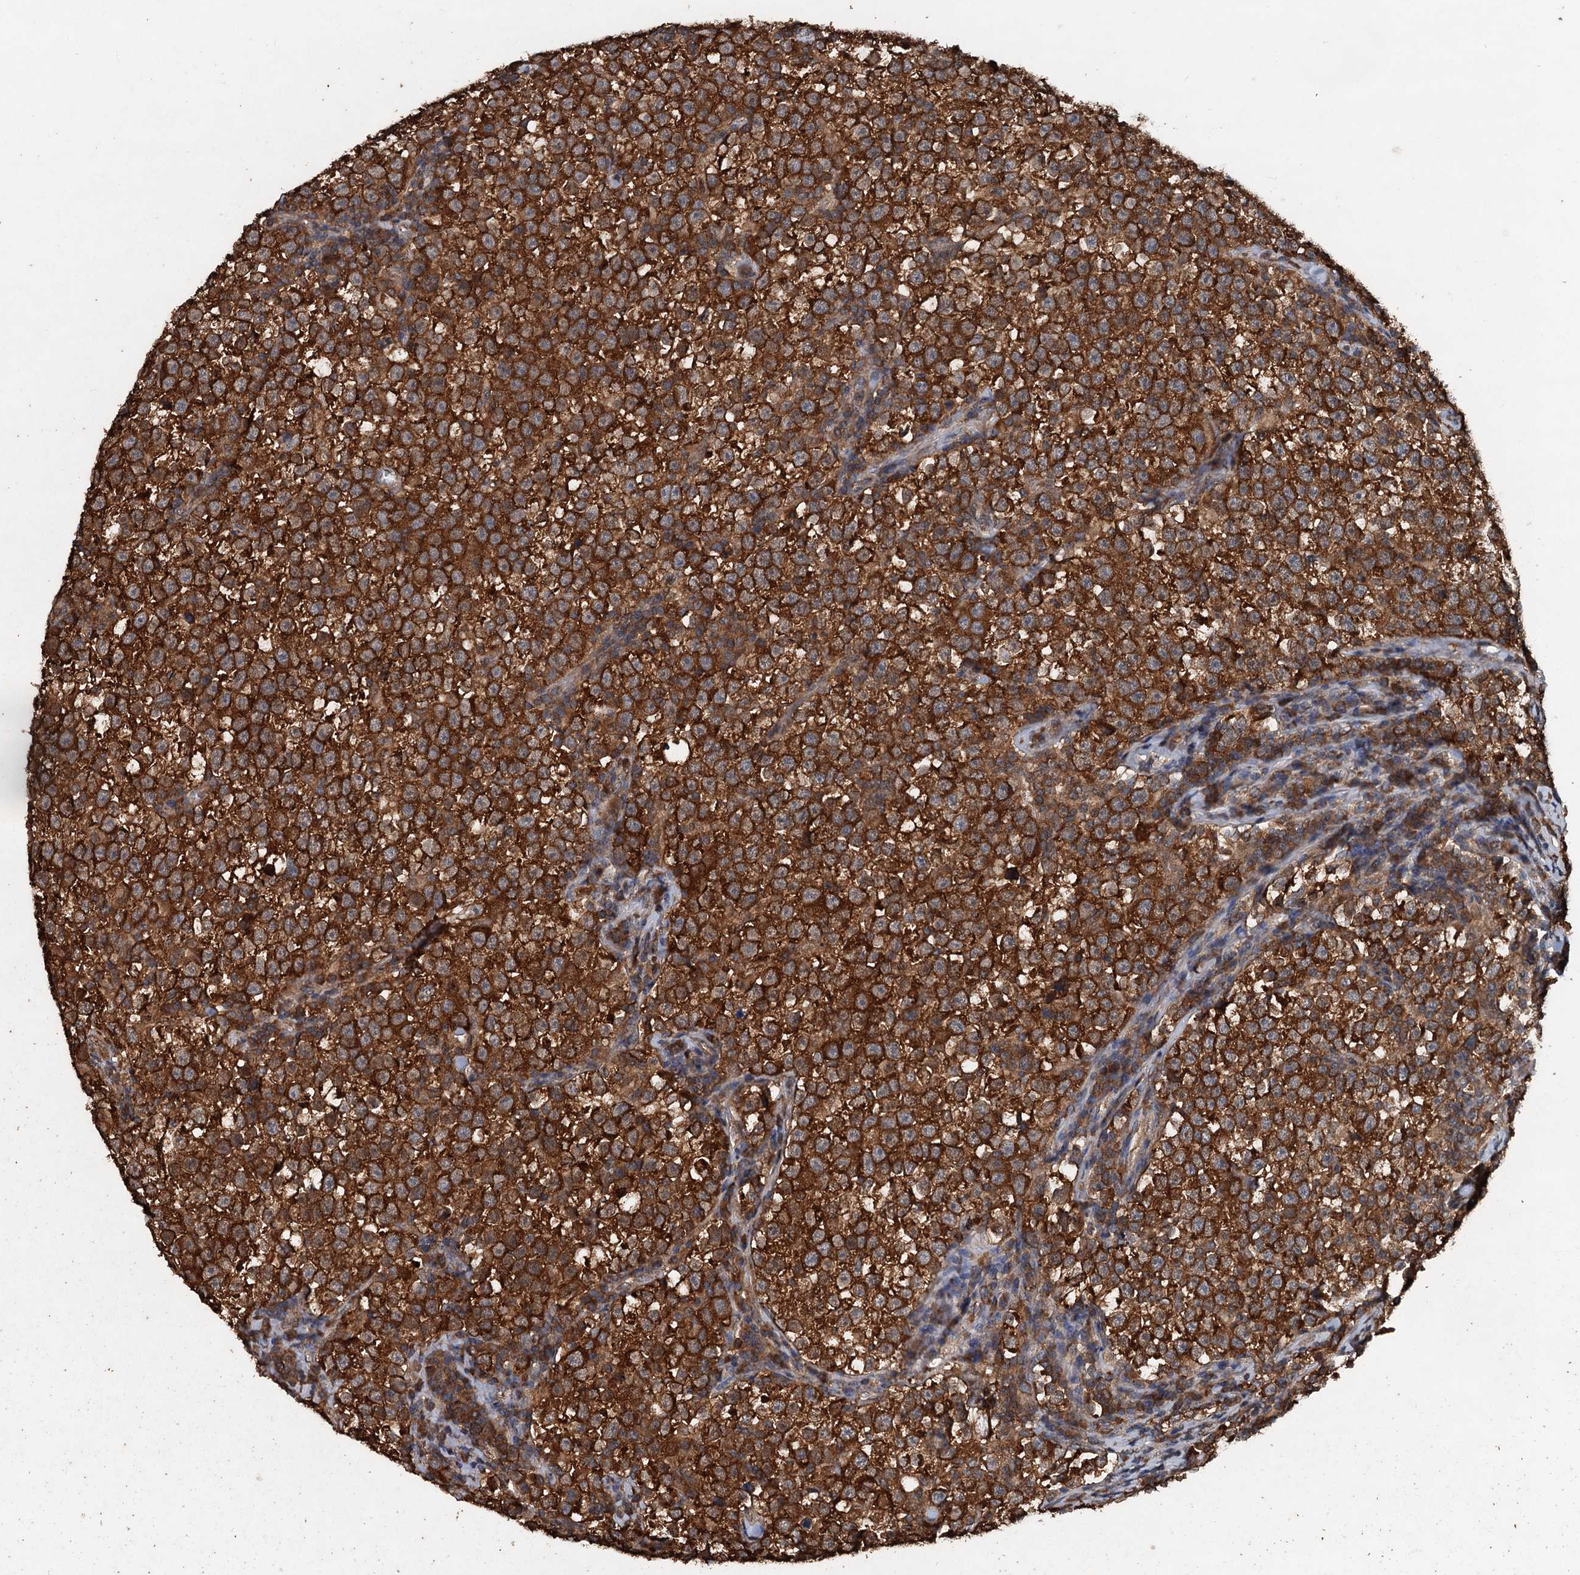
{"staining": {"intensity": "strong", "quantity": ">75%", "location": "cytoplasmic/membranous"}, "tissue": "testis cancer", "cell_type": "Tumor cells", "image_type": "cancer", "snomed": [{"axis": "morphology", "description": "Normal tissue, NOS"}, {"axis": "morphology", "description": "Seminoma, NOS"}, {"axis": "topography", "description": "Testis"}], "caption": "A micrograph of human testis cancer (seminoma) stained for a protein demonstrates strong cytoplasmic/membranous brown staining in tumor cells.", "gene": "PSMD9", "patient": {"sex": "male", "age": 43}}